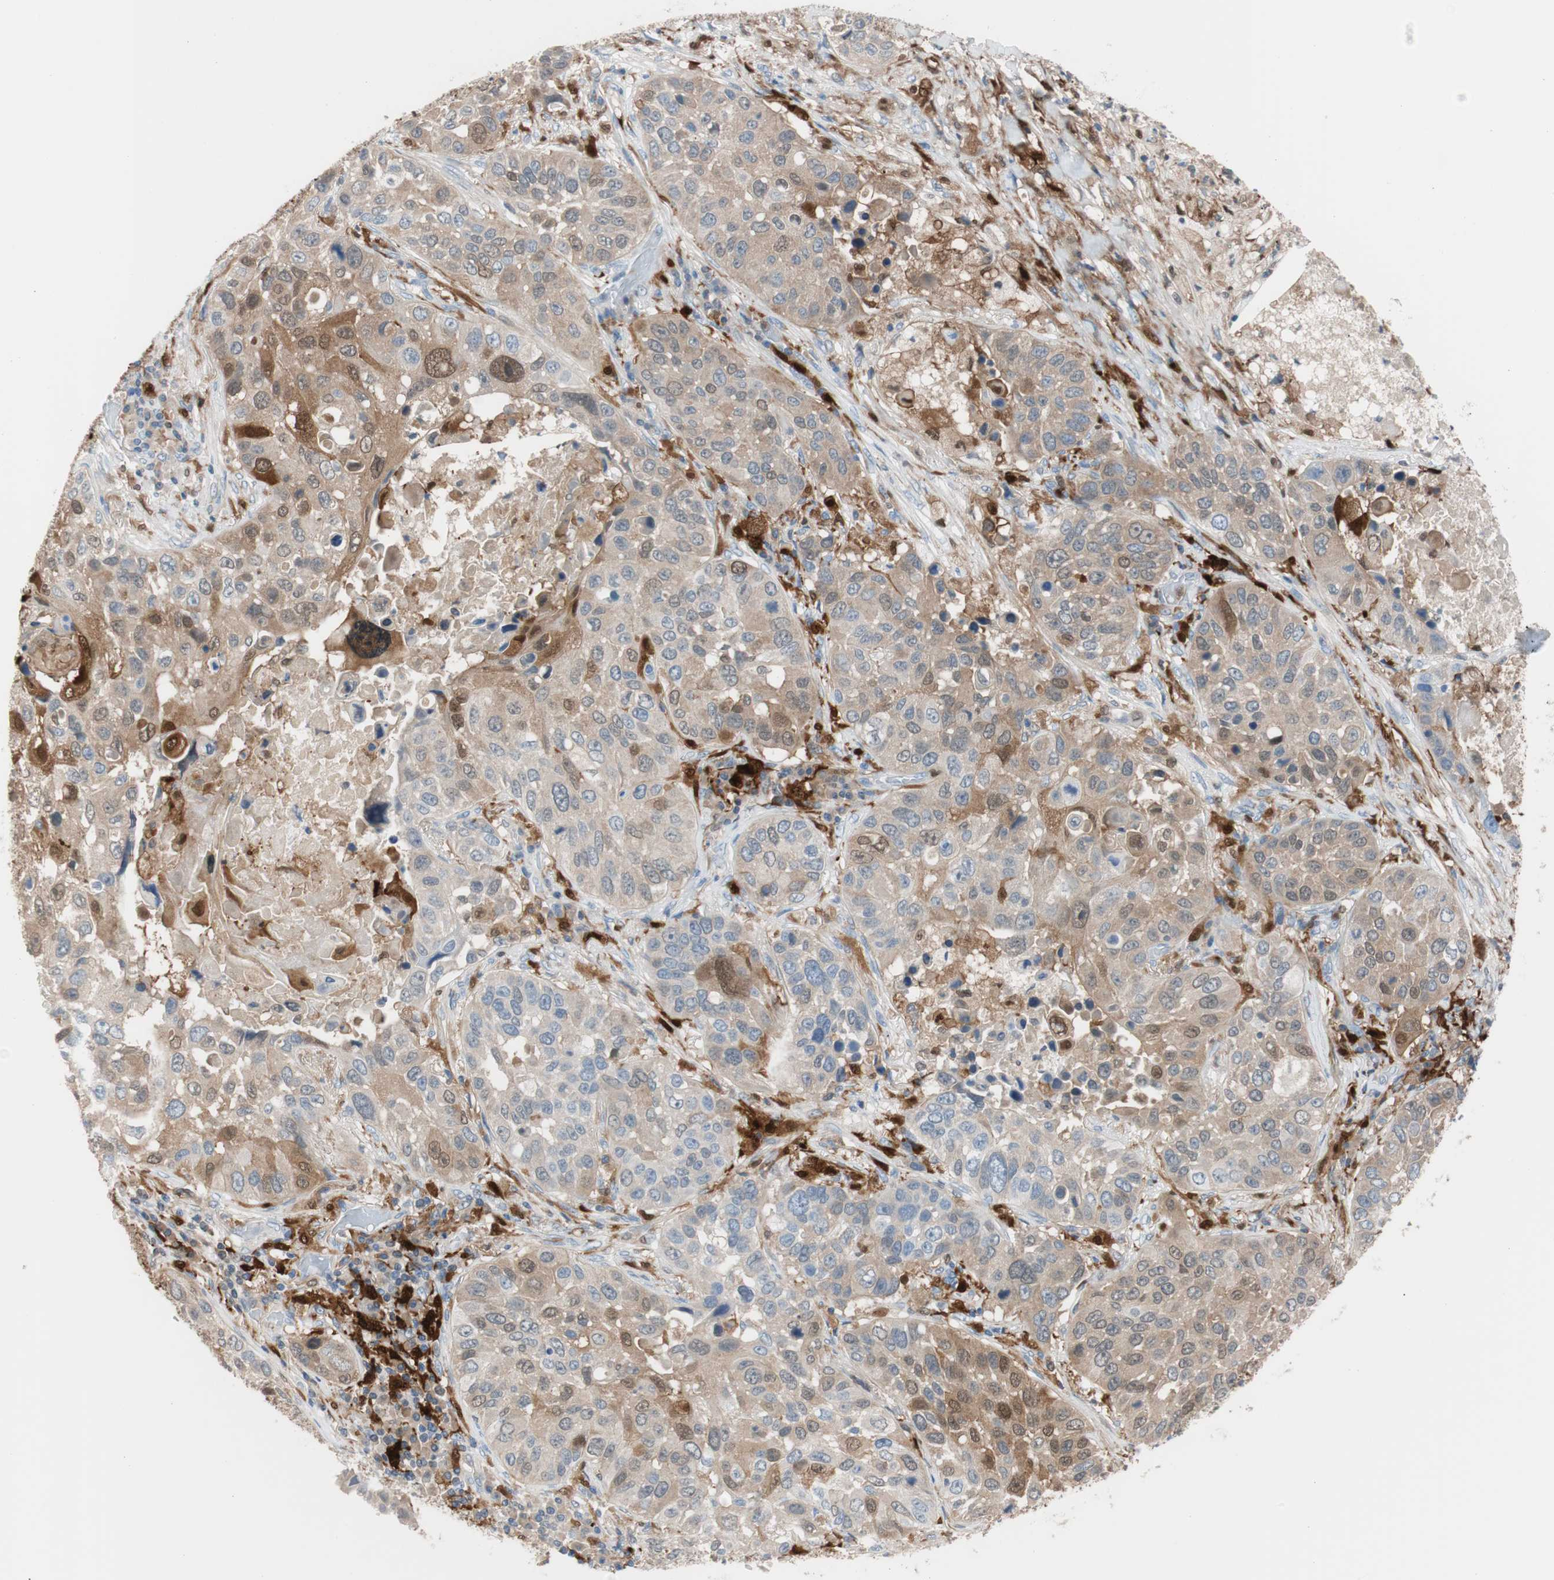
{"staining": {"intensity": "moderate", "quantity": "25%-75%", "location": "cytoplasmic/membranous"}, "tissue": "lung cancer", "cell_type": "Tumor cells", "image_type": "cancer", "snomed": [{"axis": "morphology", "description": "Squamous cell carcinoma, NOS"}, {"axis": "topography", "description": "Lung"}], "caption": "Human lung squamous cell carcinoma stained with a brown dye shows moderate cytoplasmic/membranous positive positivity in about 25%-75% of tumor cells.", "gene": "IL18", "patient": {"sex": "male", "age": 57}}